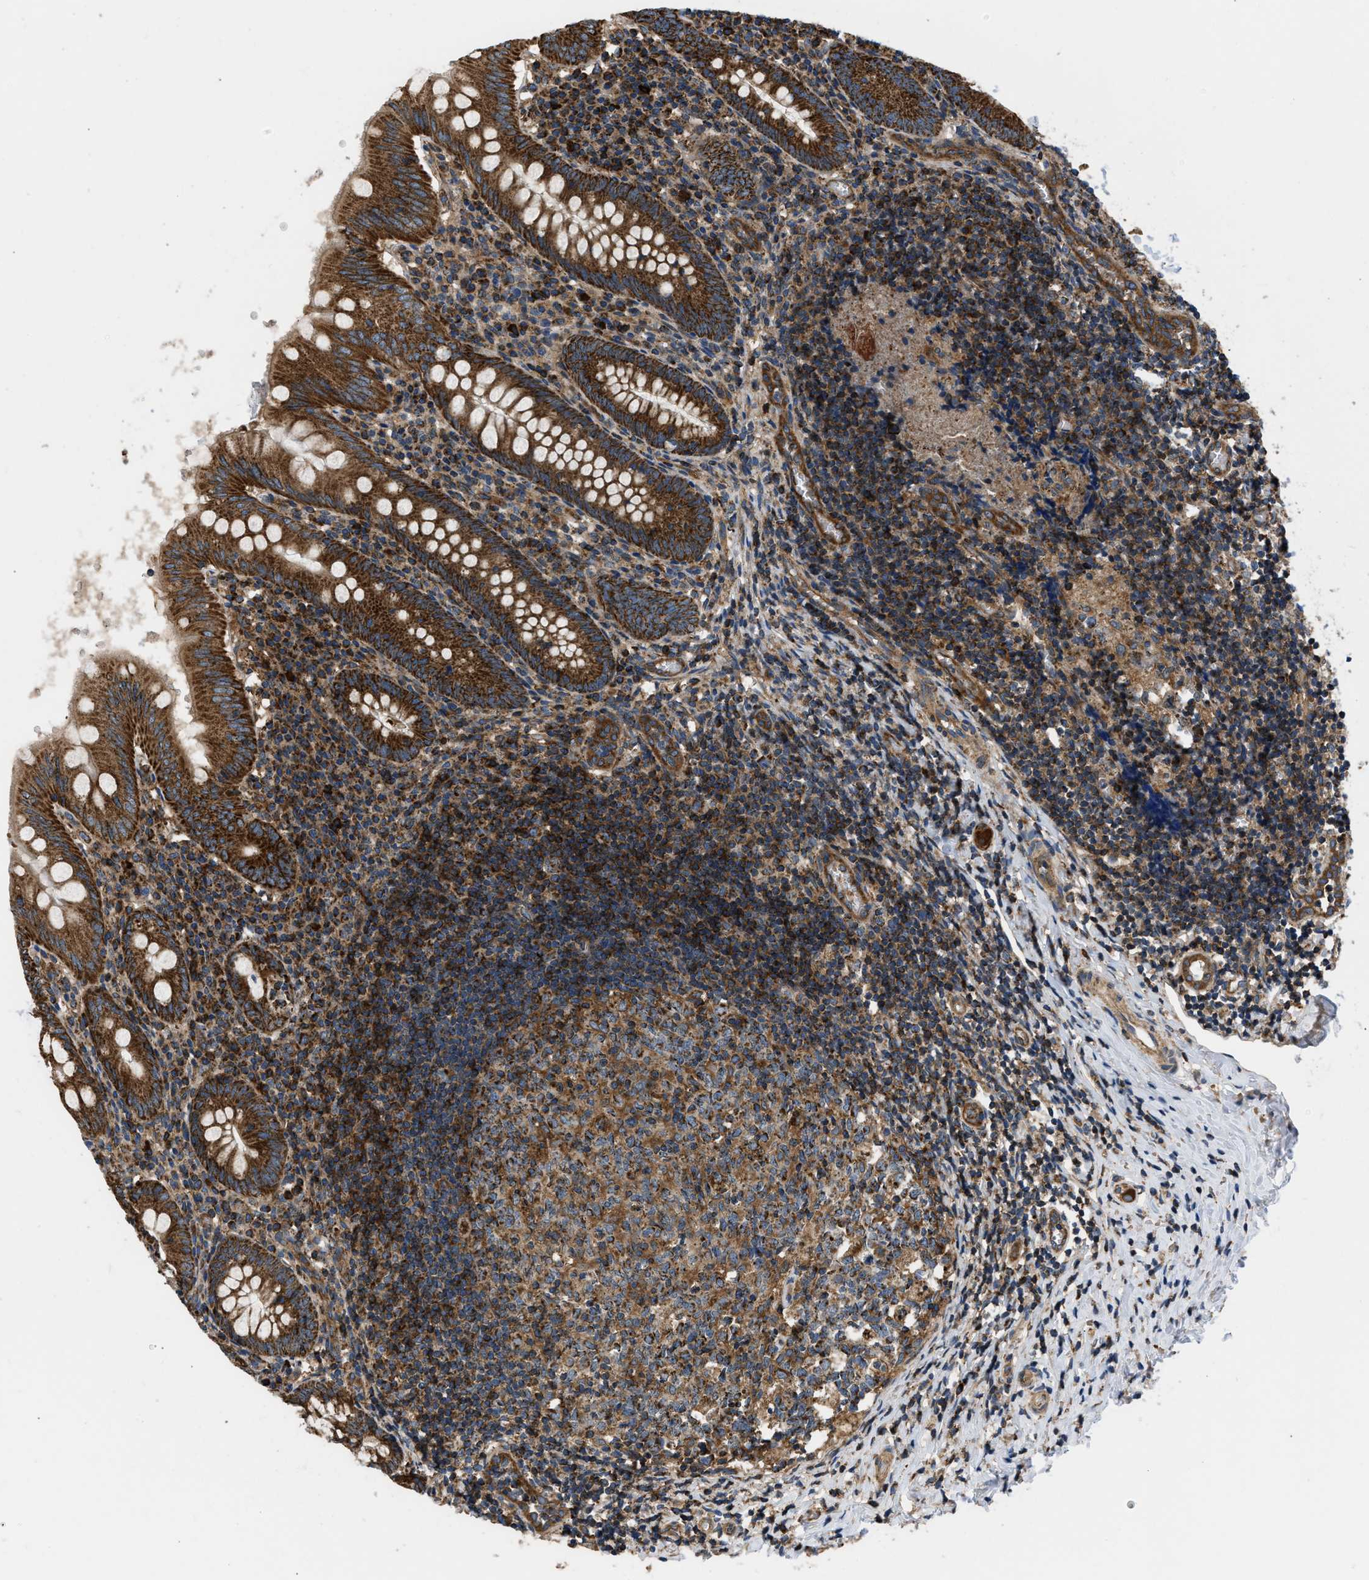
{"staining": {"intensity": "strong", "quantity": ">75%", "location": "cytoplasmic/membranous"}, "tissue": "appendix", "cell_type": "Glandular cells", "image_type": "normal", "snomed": [{"axis": "morphology", "description": "Normal tissue, NOS"}, {"axis": "topography", "description": "Appendix"}], "caption": "Immunohistochemistry (DAB) staining of normal appendix displays strong cytoplasmic/membranous protein positivity in approximately >75% of glandular cells. (Brightfield microscopy of DAB IHC at high magnification).", "gene": "OPTN", "patient": {"sex": "male", "age": 8}}